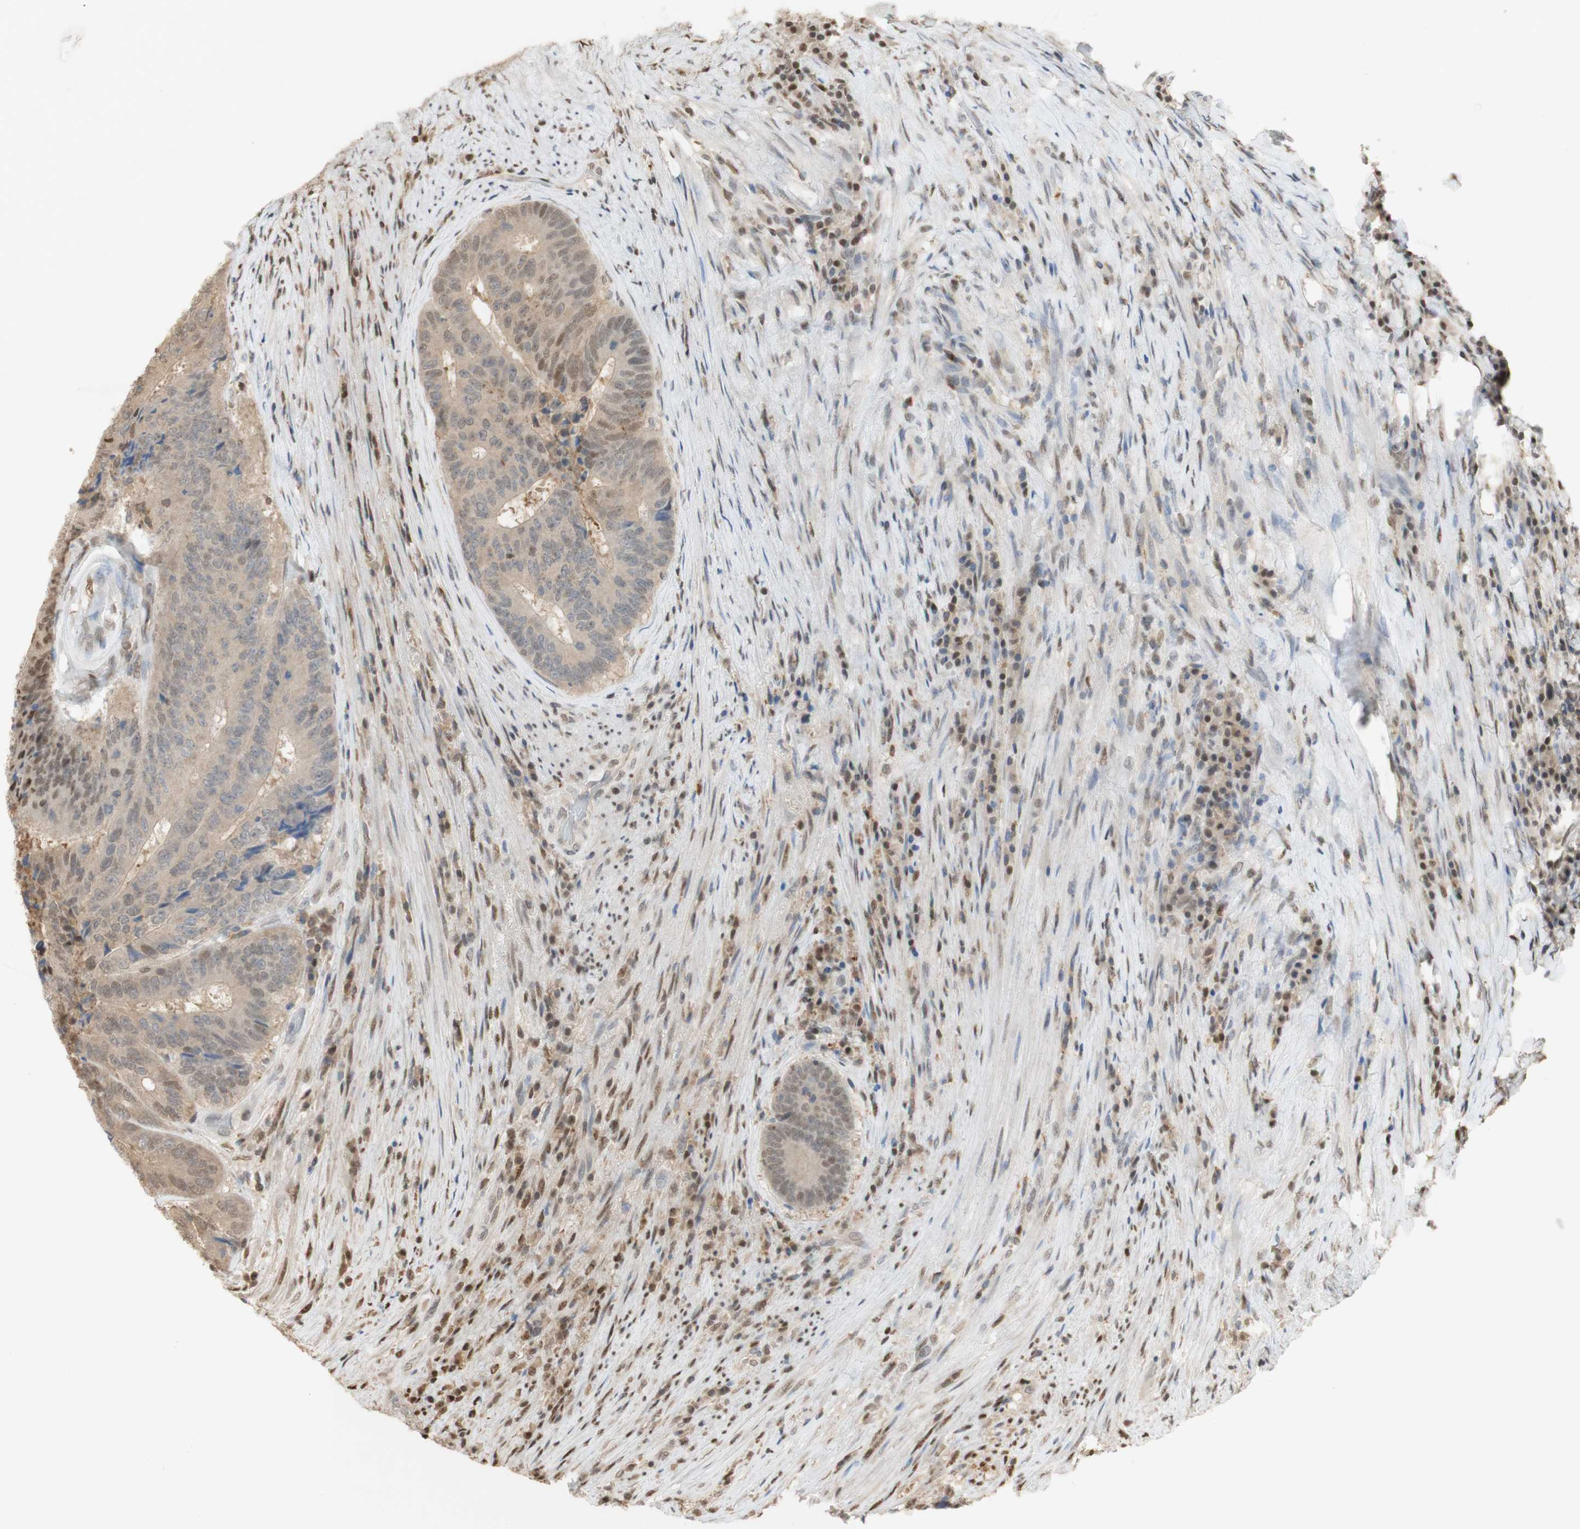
{"staining": {"intensity": "moderate", "quantity": "25%-75%", "location": "nuclear"}, "tissue": "colorectal cancer", "cell_type": "Tumor cells", "image_type": "cancer", "snomed": [{"axis": "morphology", "description": "Adenocarcinoma, NOS"}, {"axis": "topography", "description": "Rectum"}], "caption": "A photomicrograph showing moderate nuclear expression in about 25%-75% of tumor cells in colorectal cancer, as visualized by brown immunohistochemical staining.", "gene": "NAP1L4", "patient": {"sex": "male", "age": 72}}